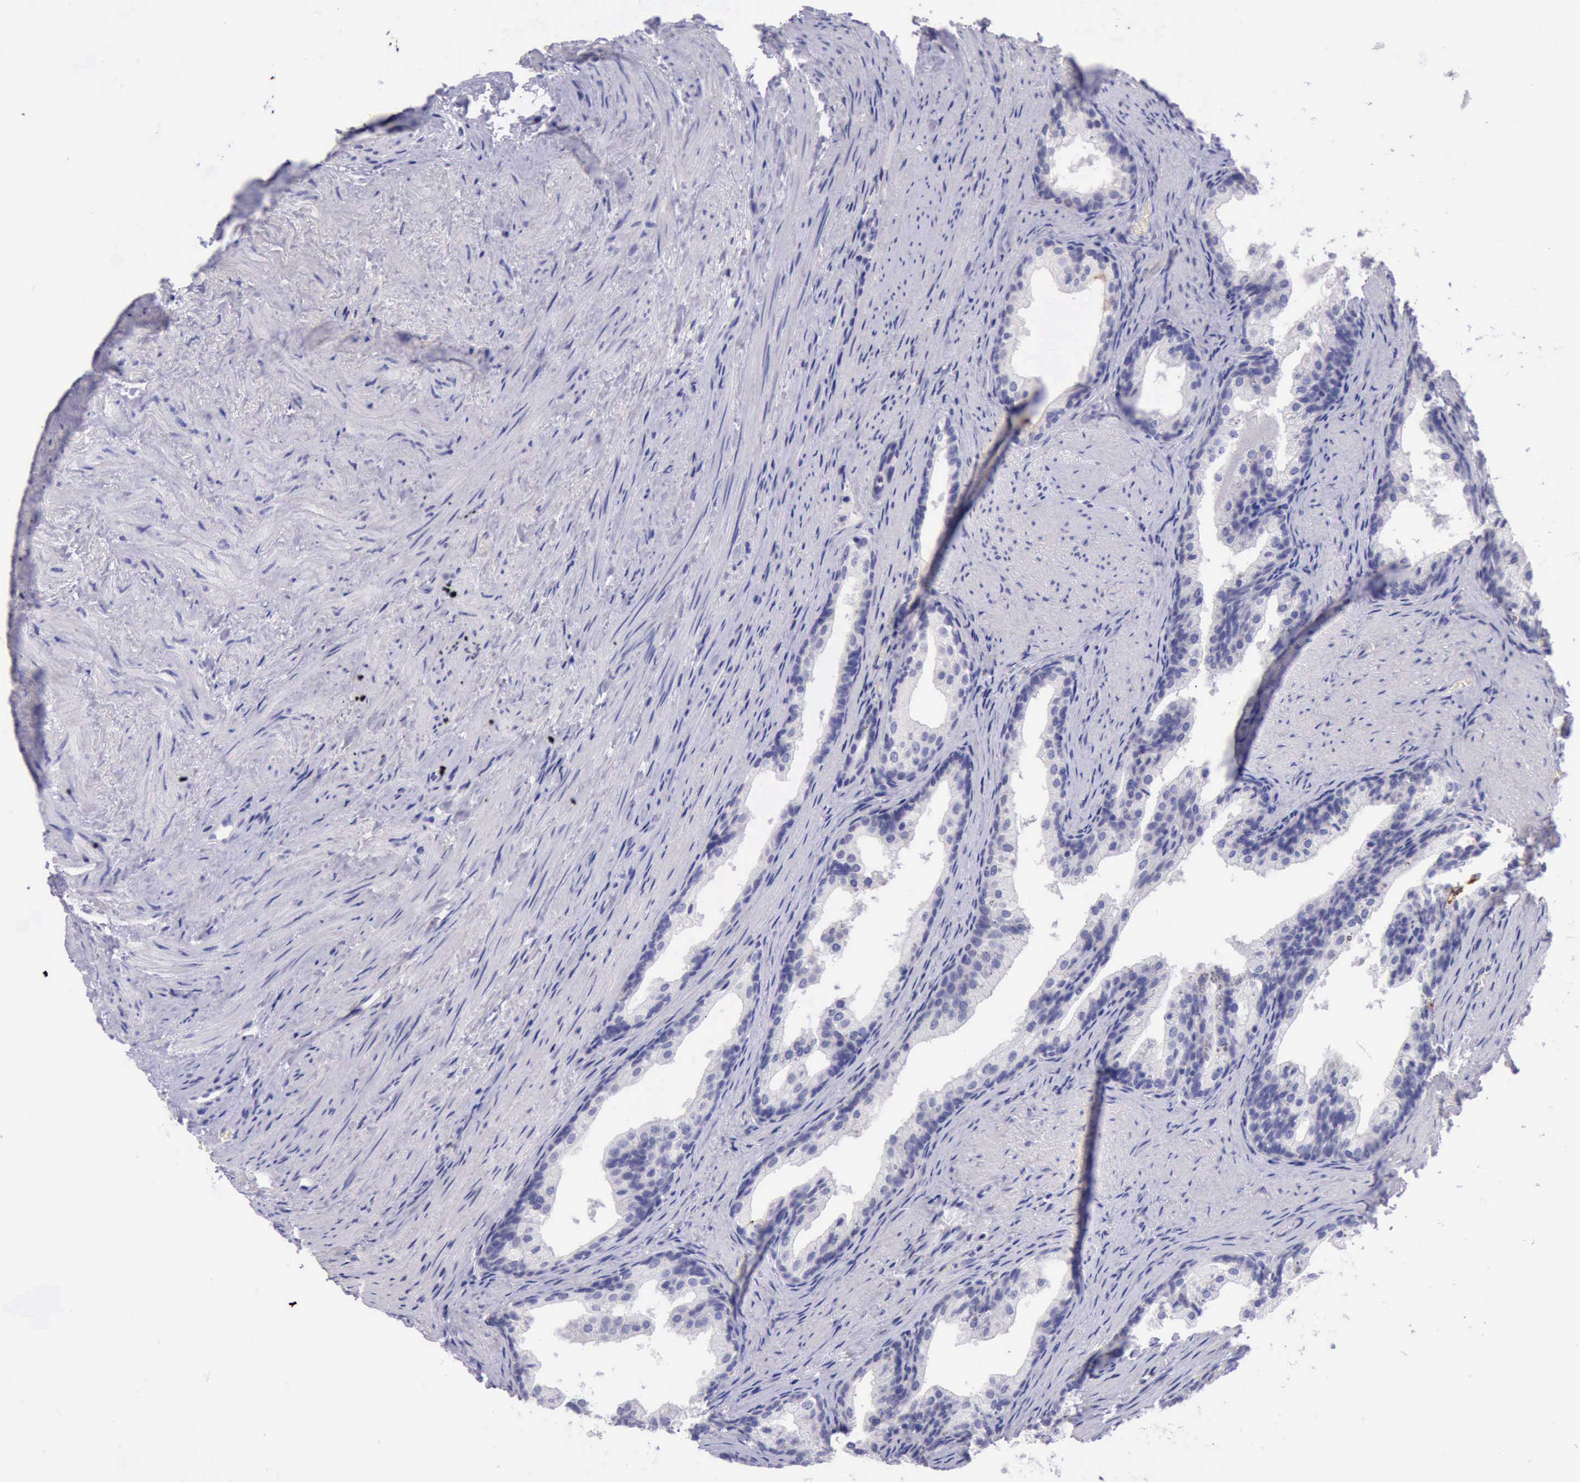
{"staining": {"intensity": "negative", "quantity": "none", "location": "none"}, "tissue": "prostate cancer", "cell_type": "Tumor cells", "image_type": "cancer", "snomed": [{"axis": "morphology", "description": "Adenocarcinoma, Medium grade"}, {"axis": "topography", "description": "Prostate"}], "caption": "Tumor cells show no significant protein staining in medium-grade adenocarcinoma (prostate).", "gene": "LRFN5", "patient": {"sex": "male", "age": 60}}